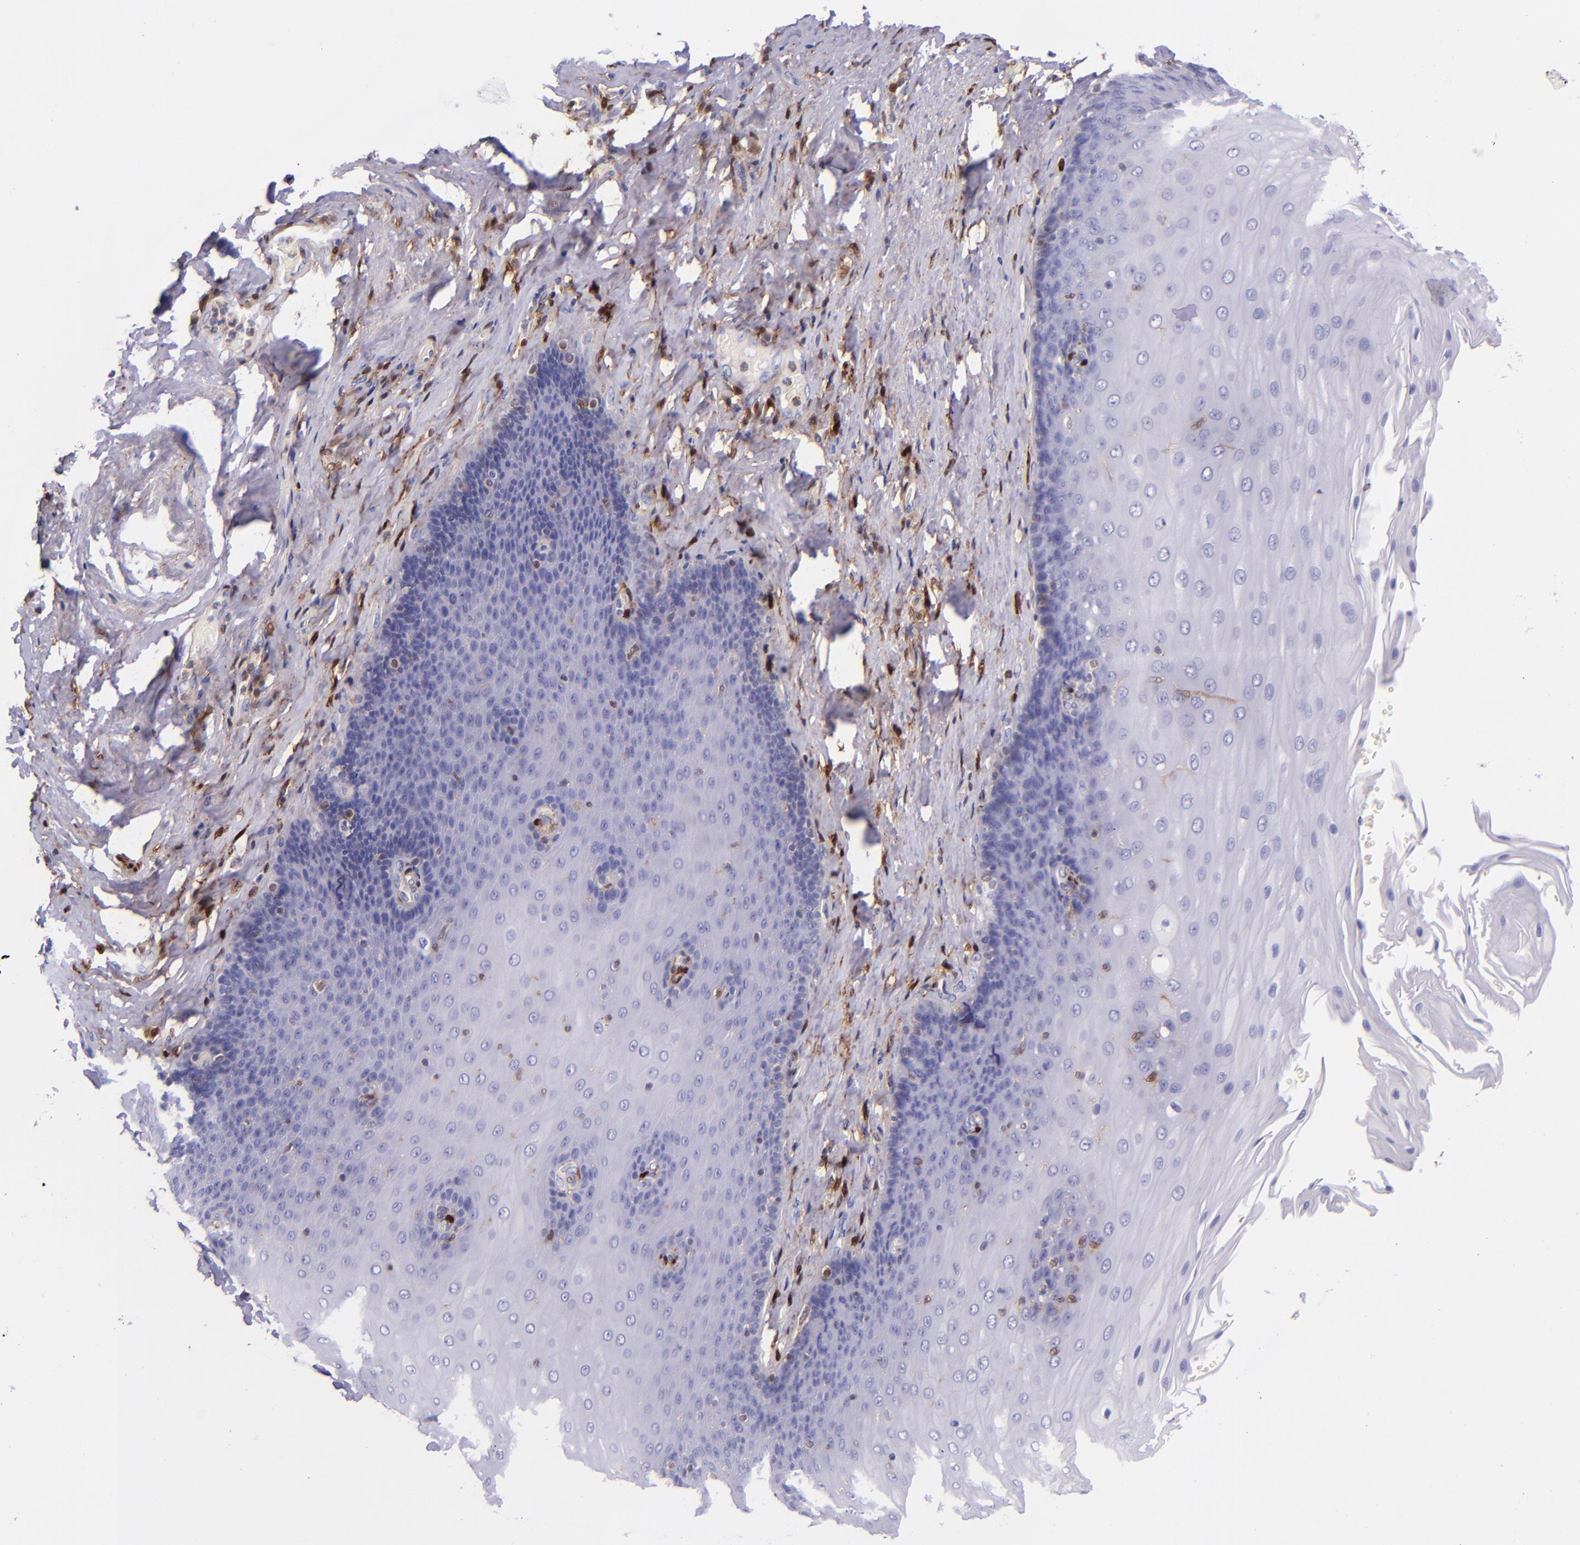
{"staining": {"intensity": "negative", "quantity": "none", "location": "none"}, "tissue": "esophagus", "cell_type": "Squamous epithelial cells", "image_type": "normal", "snomed": [{"axis": "morphology", "description": "Normal tissue, NOS"}, {"axis": "topography", "description": "Esophagus"}], "caption": "IHC image of normal esophagus stained for a protein (brown), which shows no positivity in squamous epithelial cells.", "gene": "LGALS1", "patient": {"sex": "male", "age": 62}}